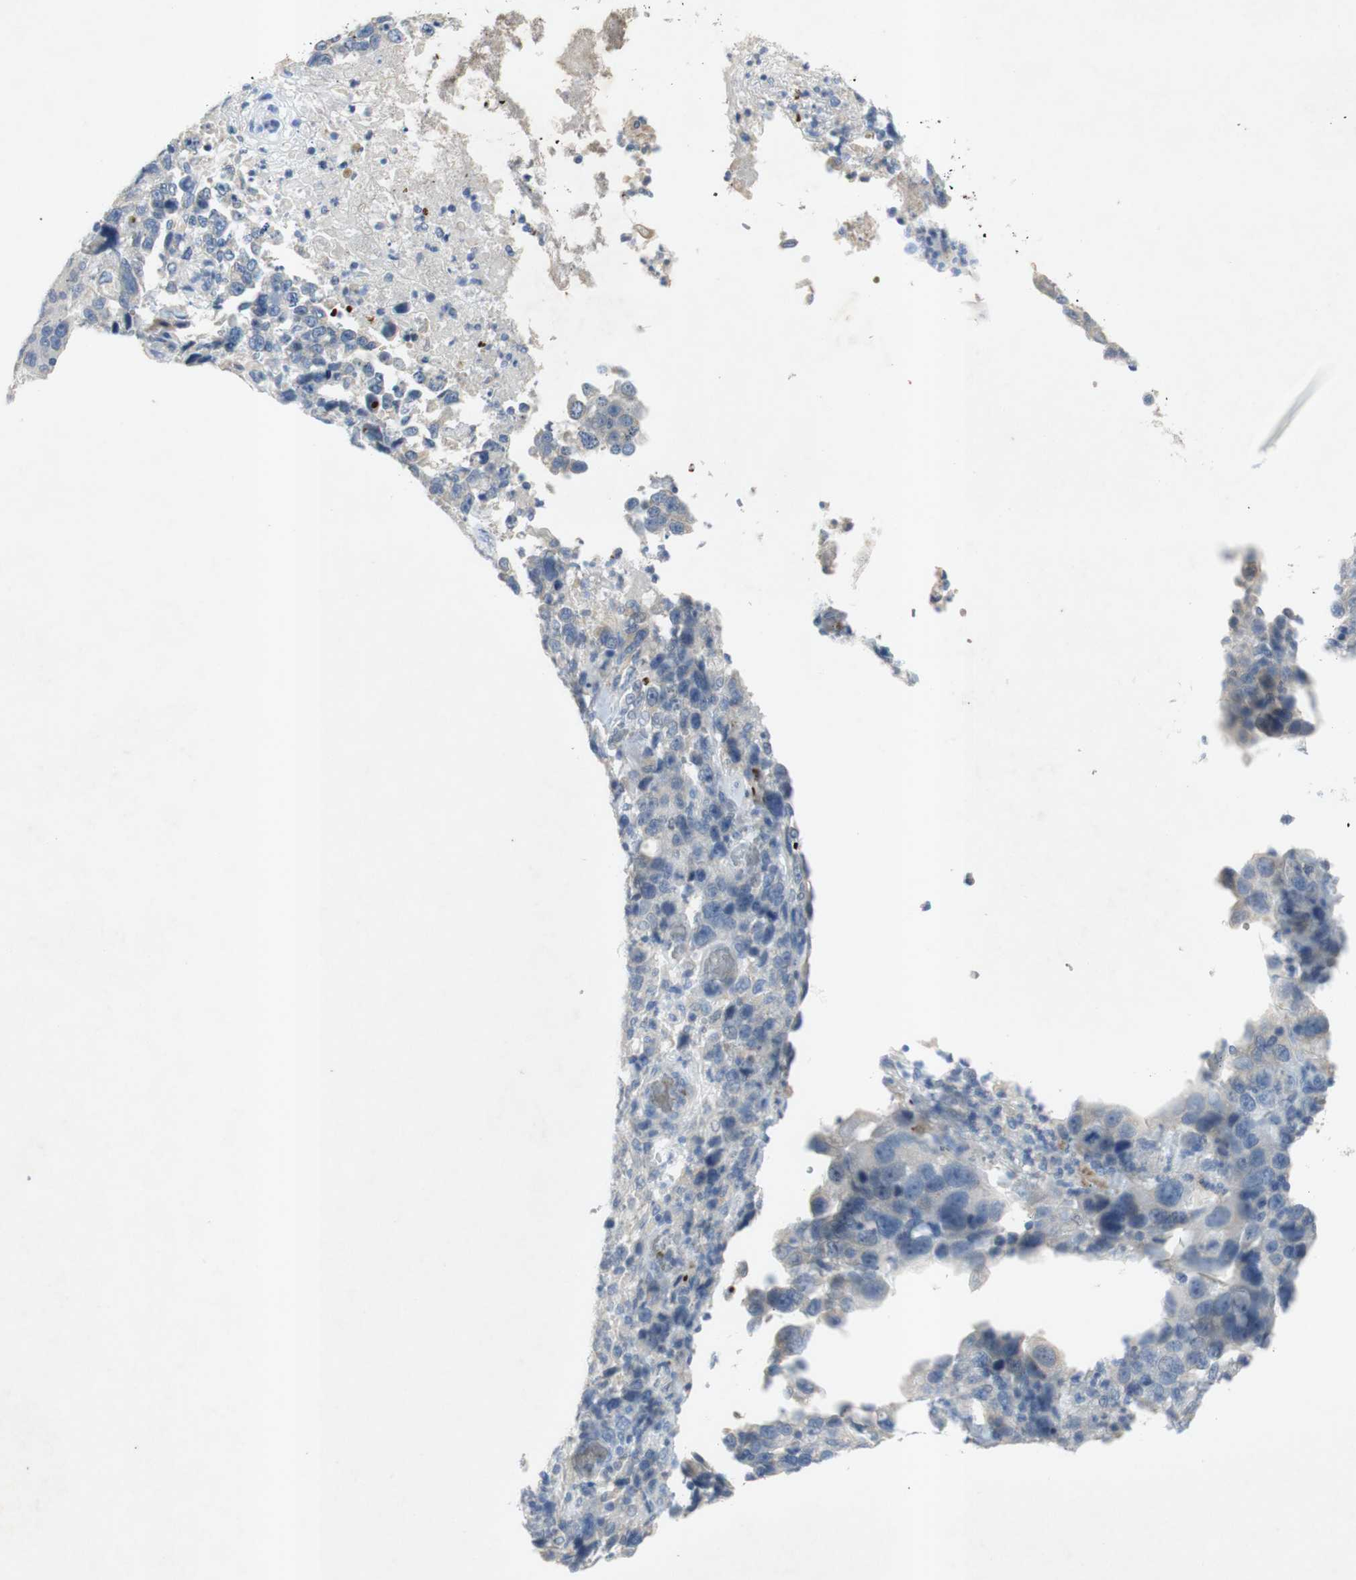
{"staining": {"intensity": "weak", "quantity": "<25%", "location": "cytoplasmic/membranous"}, "tissue": "stomach cancer", "cell_type": "Tumor cells", "image_type": "cancer", "snomed": [{"axis": "morphology", "description": "Normal tissue, NOS"}, {"axis": "morphology", "description": "Adenocarcinoma, NOS"}, {"axis": "topography", "description": "Stomach"}], "caption": "Tumor cells are negative for protein expression in human stomach cancer (adenocarcinoma).", "gene": "EPO", "patient": {"sex": "male", "age": 48}}